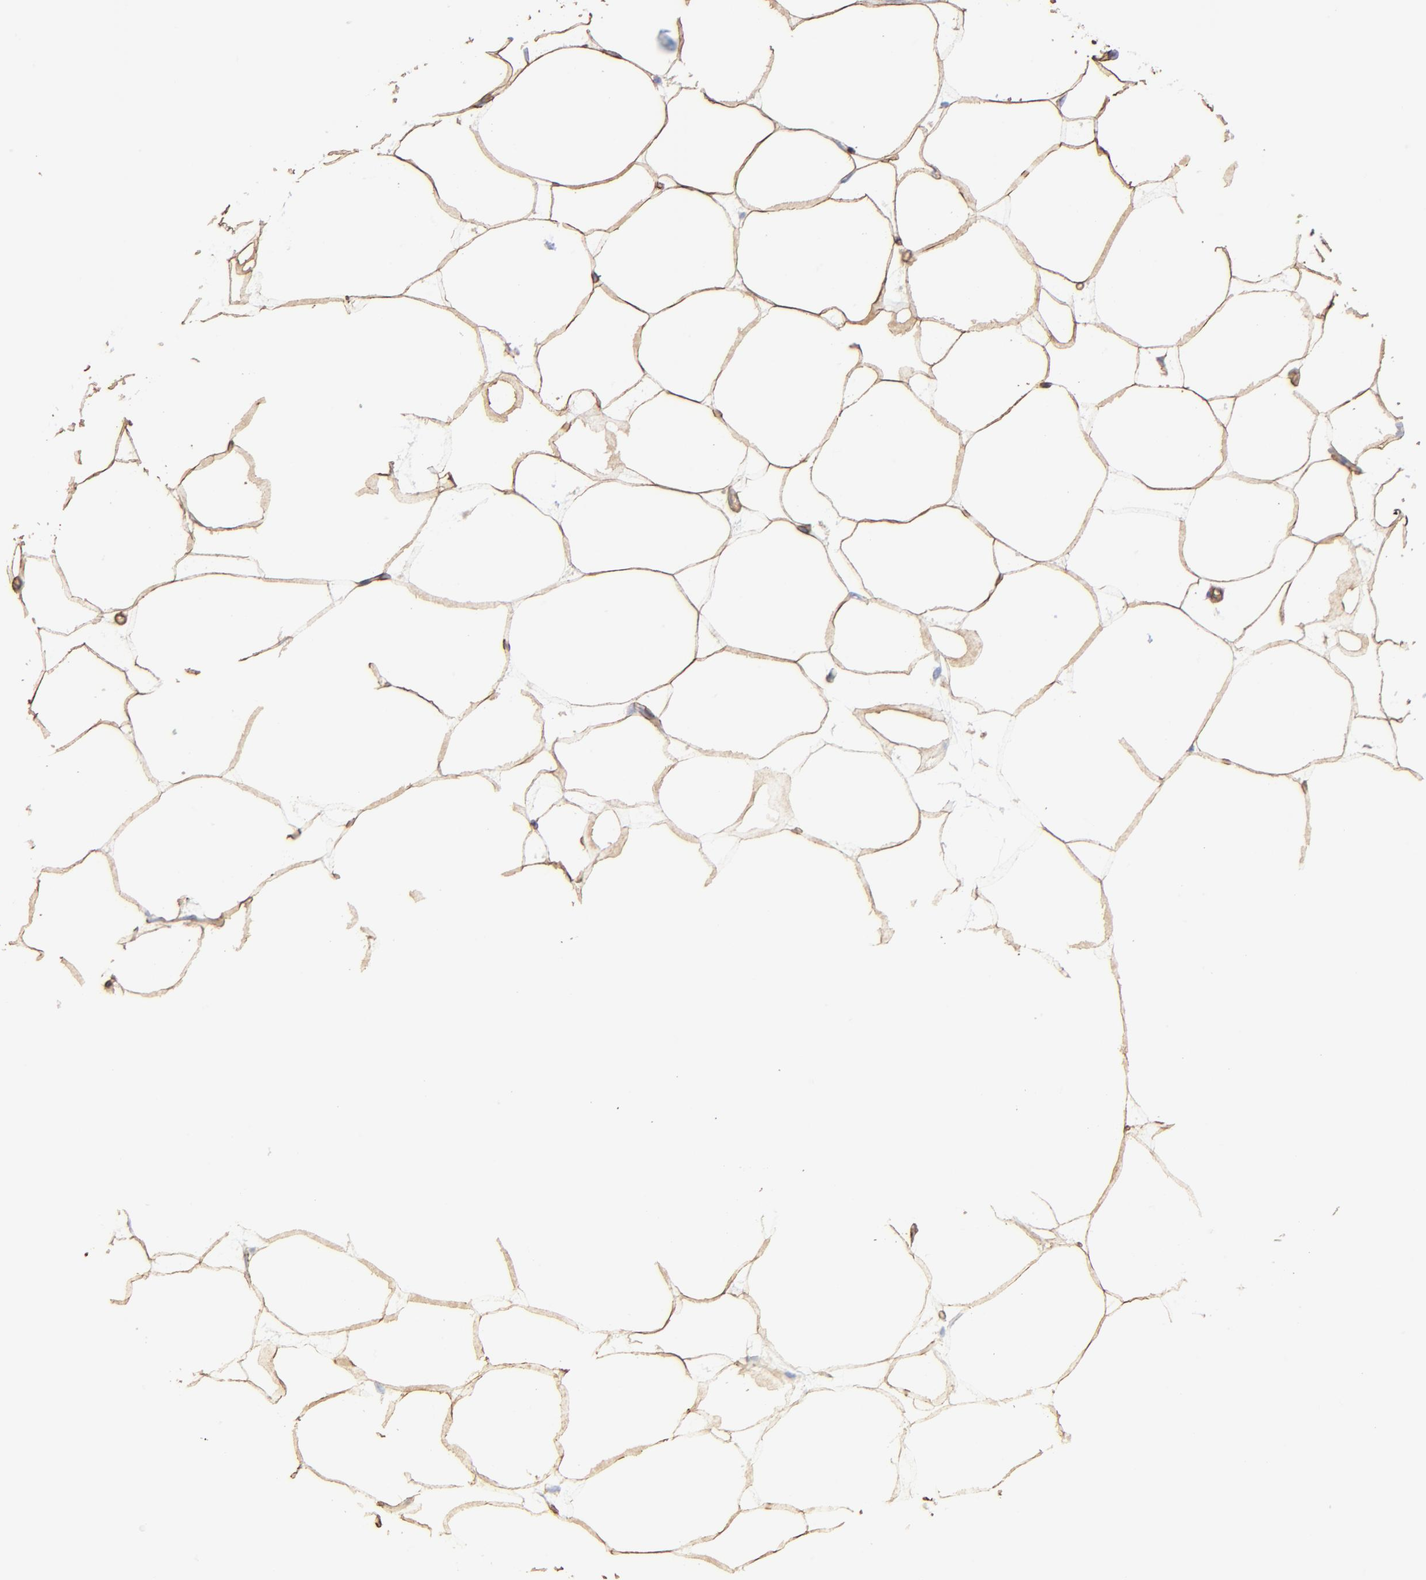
{"staining": {"intensity": "strong", "quantity": ">75%", "location": "cytoplasmic/membranous"}, "tissue": "adipose tissue", "cell_type": "Adipocytes", "image_type": "normal", "snomed": [{"axis": "morphology", "description": "Normal tissue, NOS"}, {"axis": "morphology", "description": "Duct carcinoma"}, {"axis": "topography", "description": "Breast"}, {"axis": "topography", "description": "Adipose tissue"}], "caption": "Adipocytes exhibit strong cytoplasmic/membranous expression in about >75% of cells in benign adipose tissue.", "gene": "CAV1", "patient": {"sex": "female", "age": 37}}